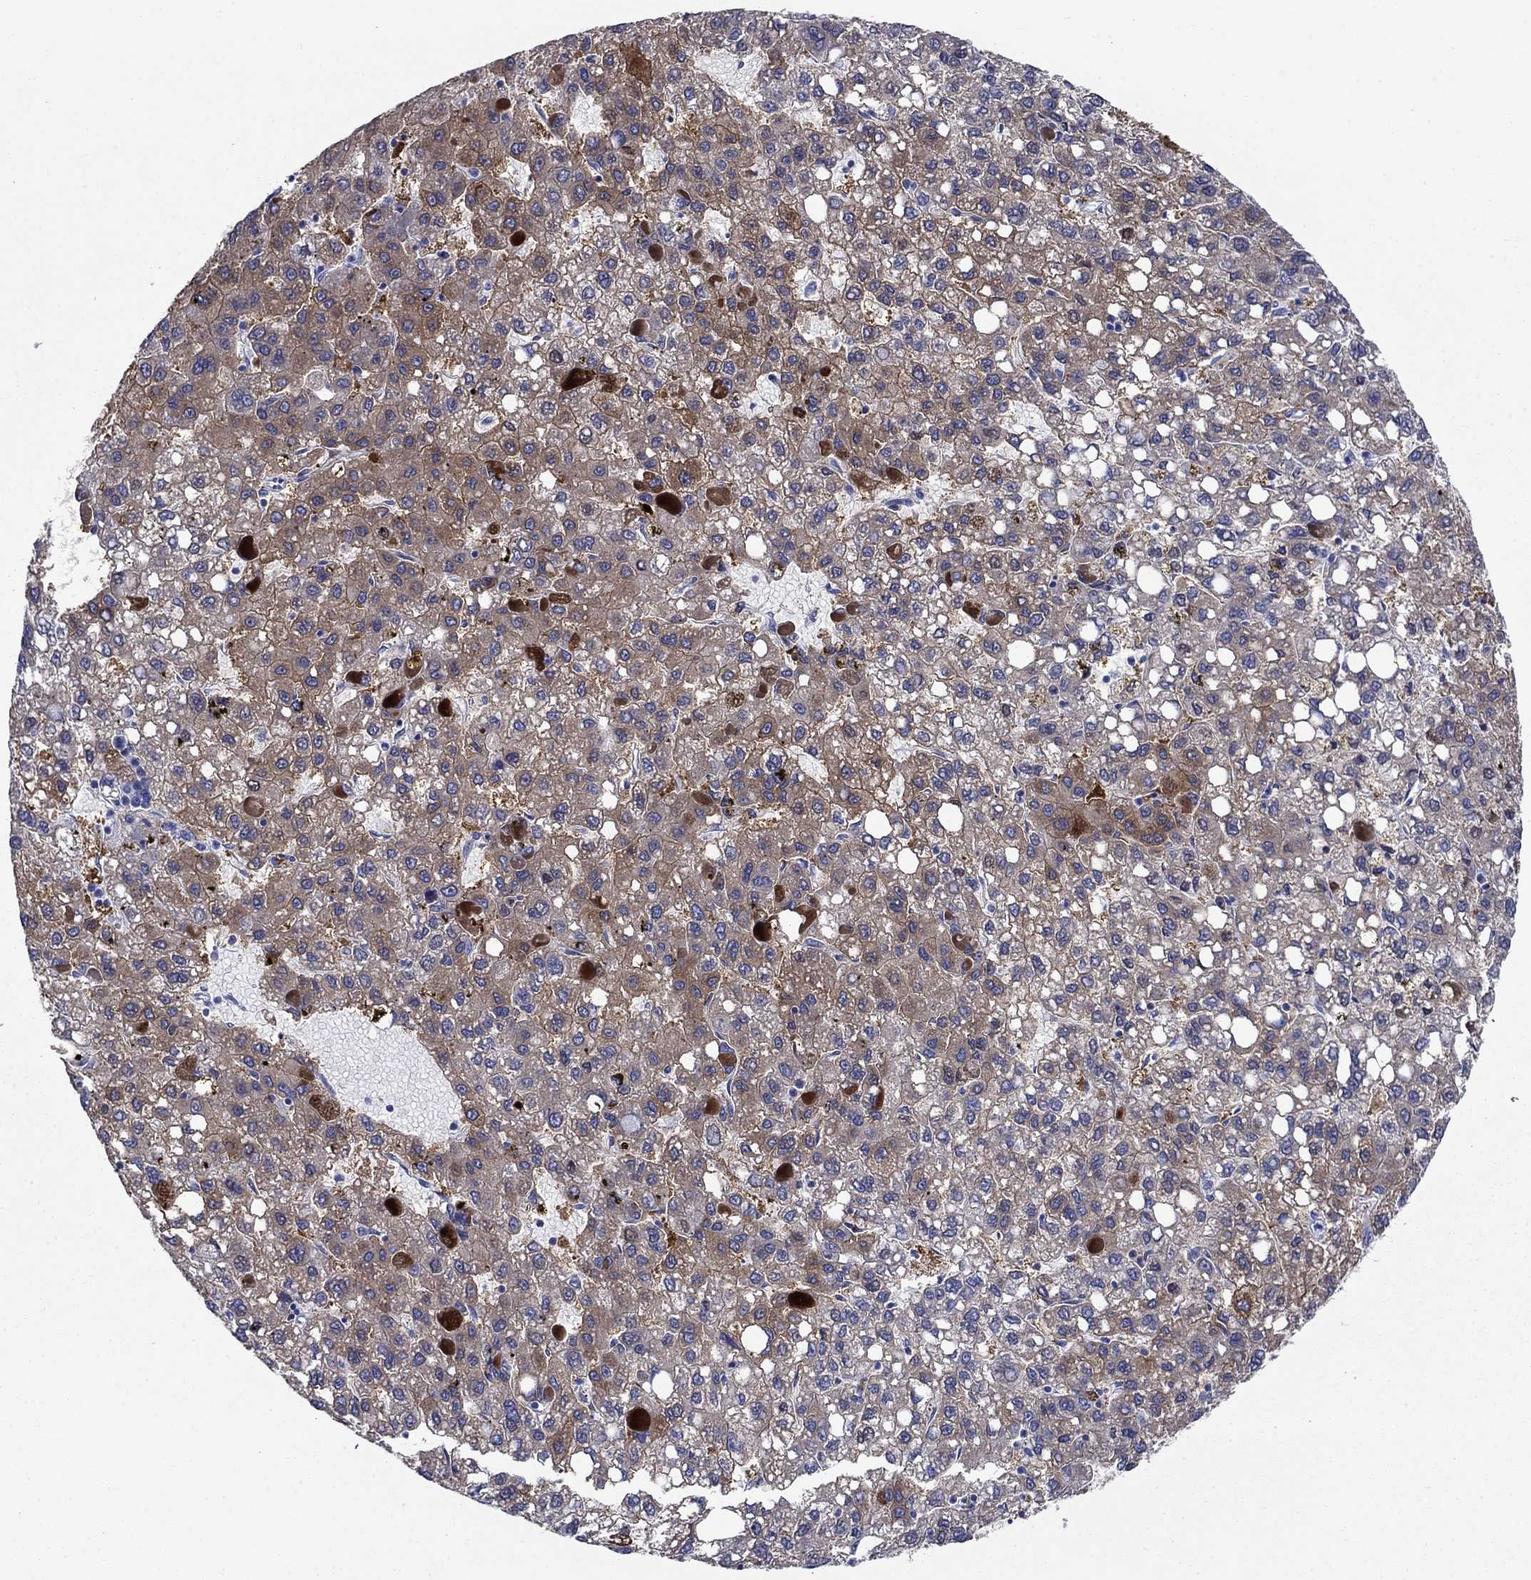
{"staining": {"intensity": "weak", "quantity": "25%-75%", "location": "cytoplasmic/membranous"}, "tissue": "liver cancer", "cell_type": "Tumor cells", "image_type": "cancer", "snomed": [{"axis": "morphology", "description": "Carcinoma, Hepatocellular, NOS"}, {"axis": "topography", "description": "Liver"}], "caption": "Brown immunohistochemical staining in human liver cancer shows weak cytoplasmic/membranous expression in about 25%-75% of tumor cells.", "gene": "SULT2B1", "patient": {"sex": "female", "age": 82}}